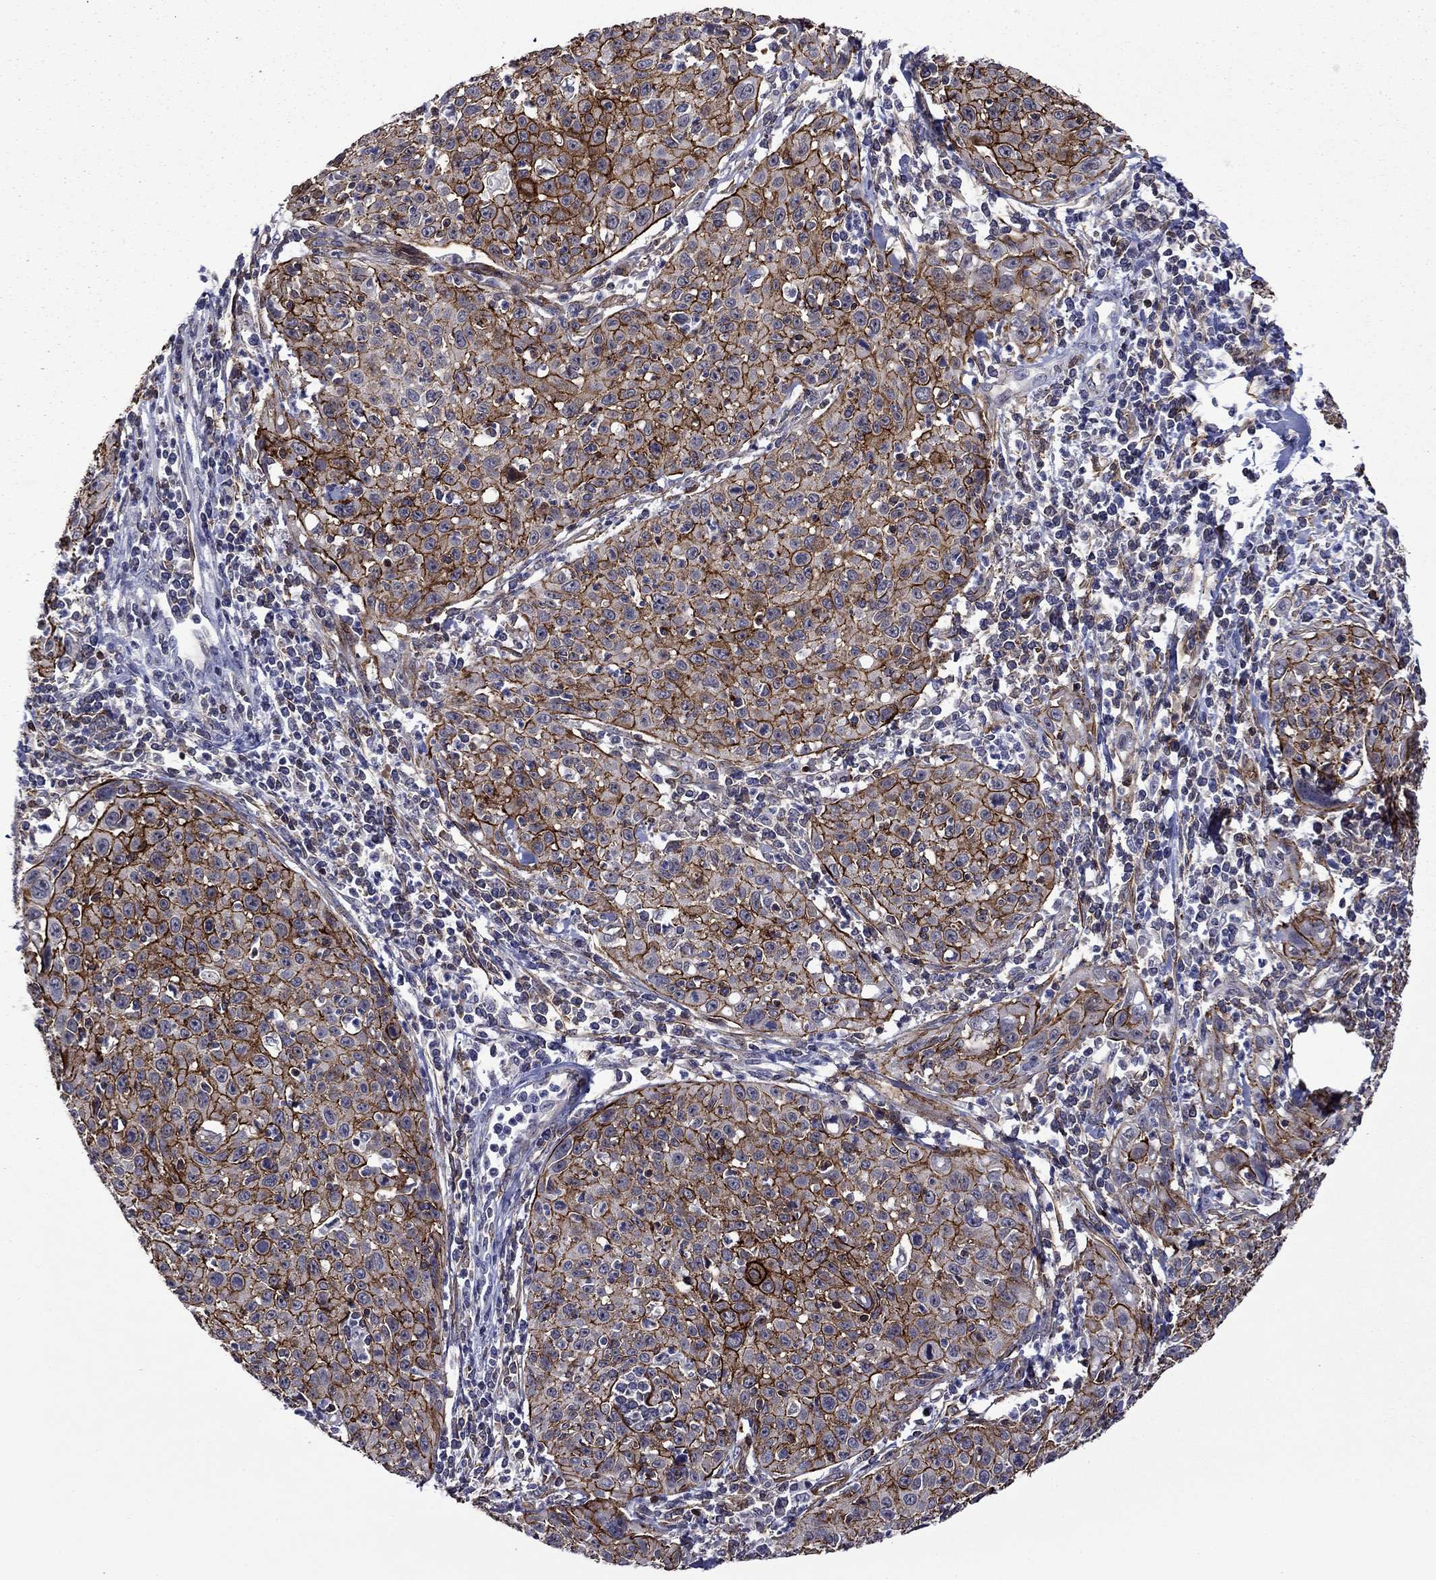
{"staining": {"intensity": "strong", "quantity": ">75%", "location": "cytoplasmic/membranous"}, "tissue": "cervical cancer", "cell_type": "Tumor cells", "image_type": "cancer", "snomed": [{"axis": "morphology", "description": "Squamous cell carcinoma, NOS"}, {"axis": "topography", "description": "Cervix"}], "caption": "DAB immunohistochemical staining of human squamous cell carcinoma (cervical) reveals strong cytoplasmic/membranous protein positivity in approximately >75% of tumor cells.", "gene": "LMO7", "patient": {"sex": "female", "age": 26}}